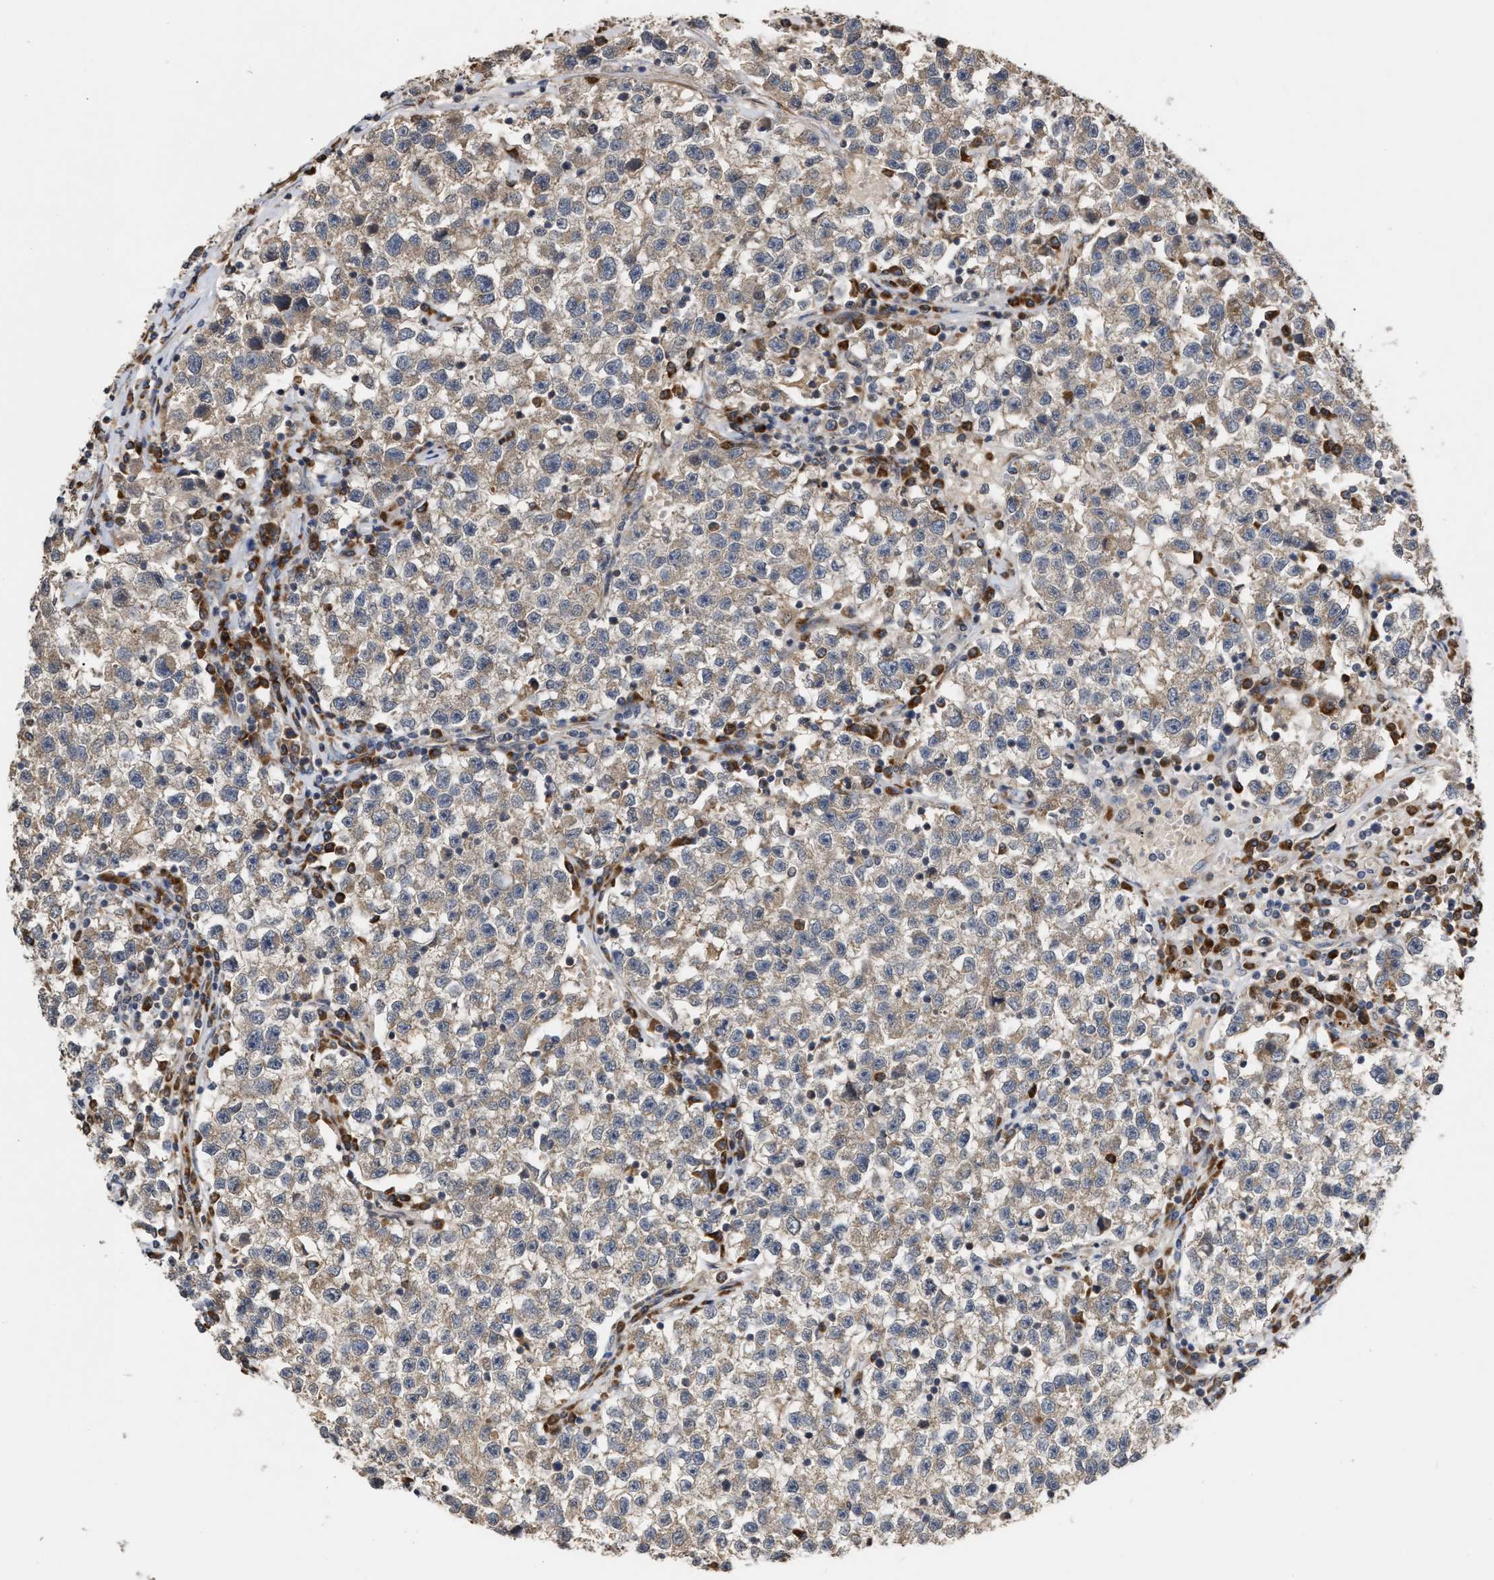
{"staining": {"intensity": "weak", "quantity": ">75%", "location": "cytoplasmic/membranous"}, "tissue": "testis cancer", "cell_type": "Tumor cells", "image_type": "cancer", "snomed": [{"axis": "morphology", "description": "Seminoma, NOS"}, {"axis": "topography", "description": "Testis"}], "caption": "High-magnification brightfield microscopy of testis seminoma stained with DAB (brown) and counterstained with hematoxylin (blue). tumor cells exhibit weak cytoplasmic/membranous expression is present in about>75% of cells.", "gene": "SAR1A", "patient": {"sex": "male", "age": 22}}